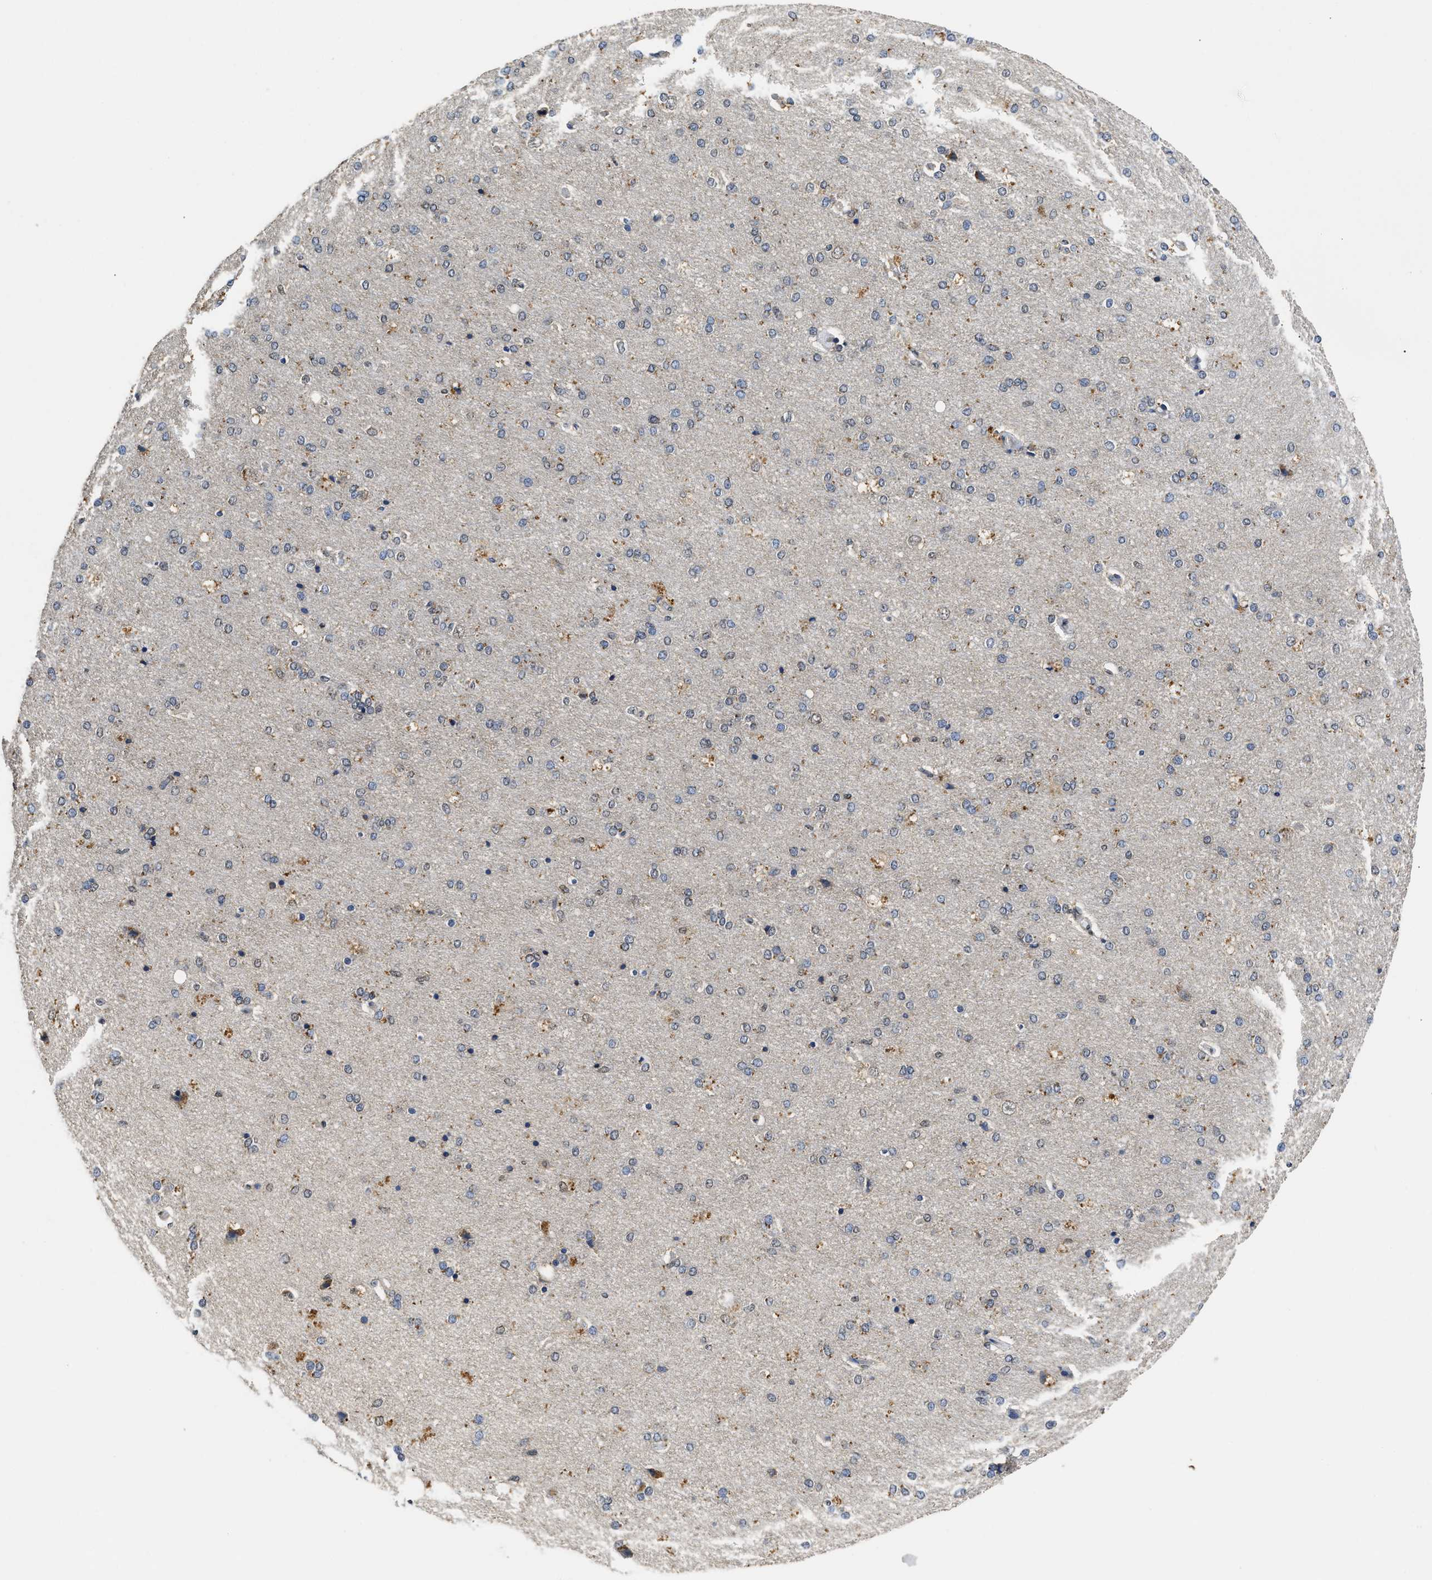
{"staining": {"intensity": "negative", "quantity": "none", "location": "none"}, "tissue": "cerebral cortex", "cell_type": "Endothelial cells", "image_type": "normal", "snomed": [{"axis": "morphology", "description": "Normal tissue, NOS"}, {"axis": "topography", "description": "Cerebral cortex"}], "caption": "DAB immunohistochemical staining of unremarkable cerebral cortex exhibits no significant staining in endothelial cells.", "gene": "CTNNA1", "patient": {"sex": "male", "age": 62}}